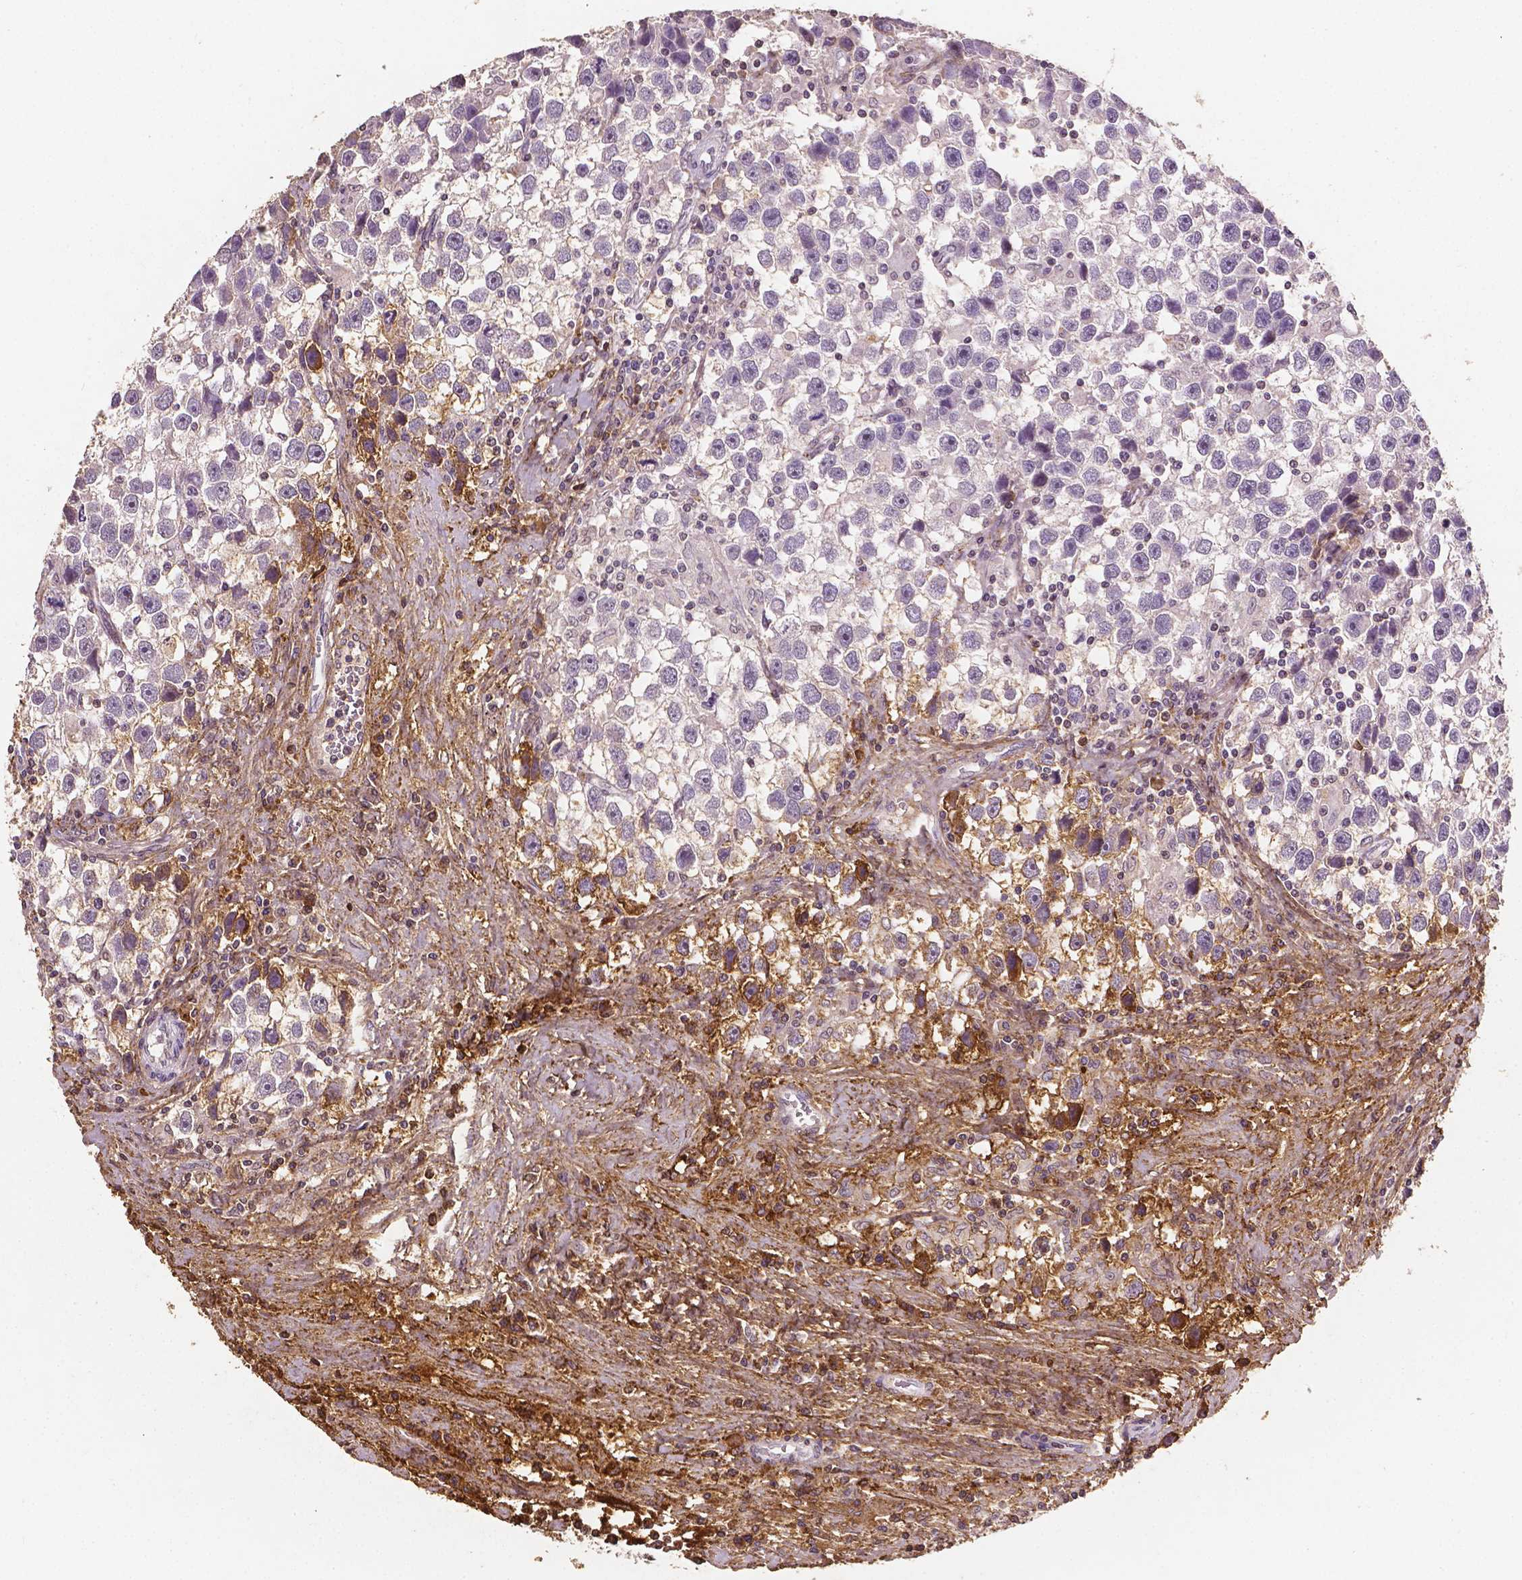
{"staining": {"intensity": "negative", "quantity": "none", "location": "none"}, "tissue": "testis cancer", "cell_type": "Tumor cells", "image_type": "cancer", "snomed": [{"axis": "morphology", "description": "Seminoma, NOS"}, {"axis": "topography", "description": "Testis"}], "caption": "DAB (3,3'-diaminobenzidine) immunohistochemical staining of testis seminoma shows no significant expression in tumor cells.", "gene": "DCN", "patient": {"sex": "male", "age": 43}}